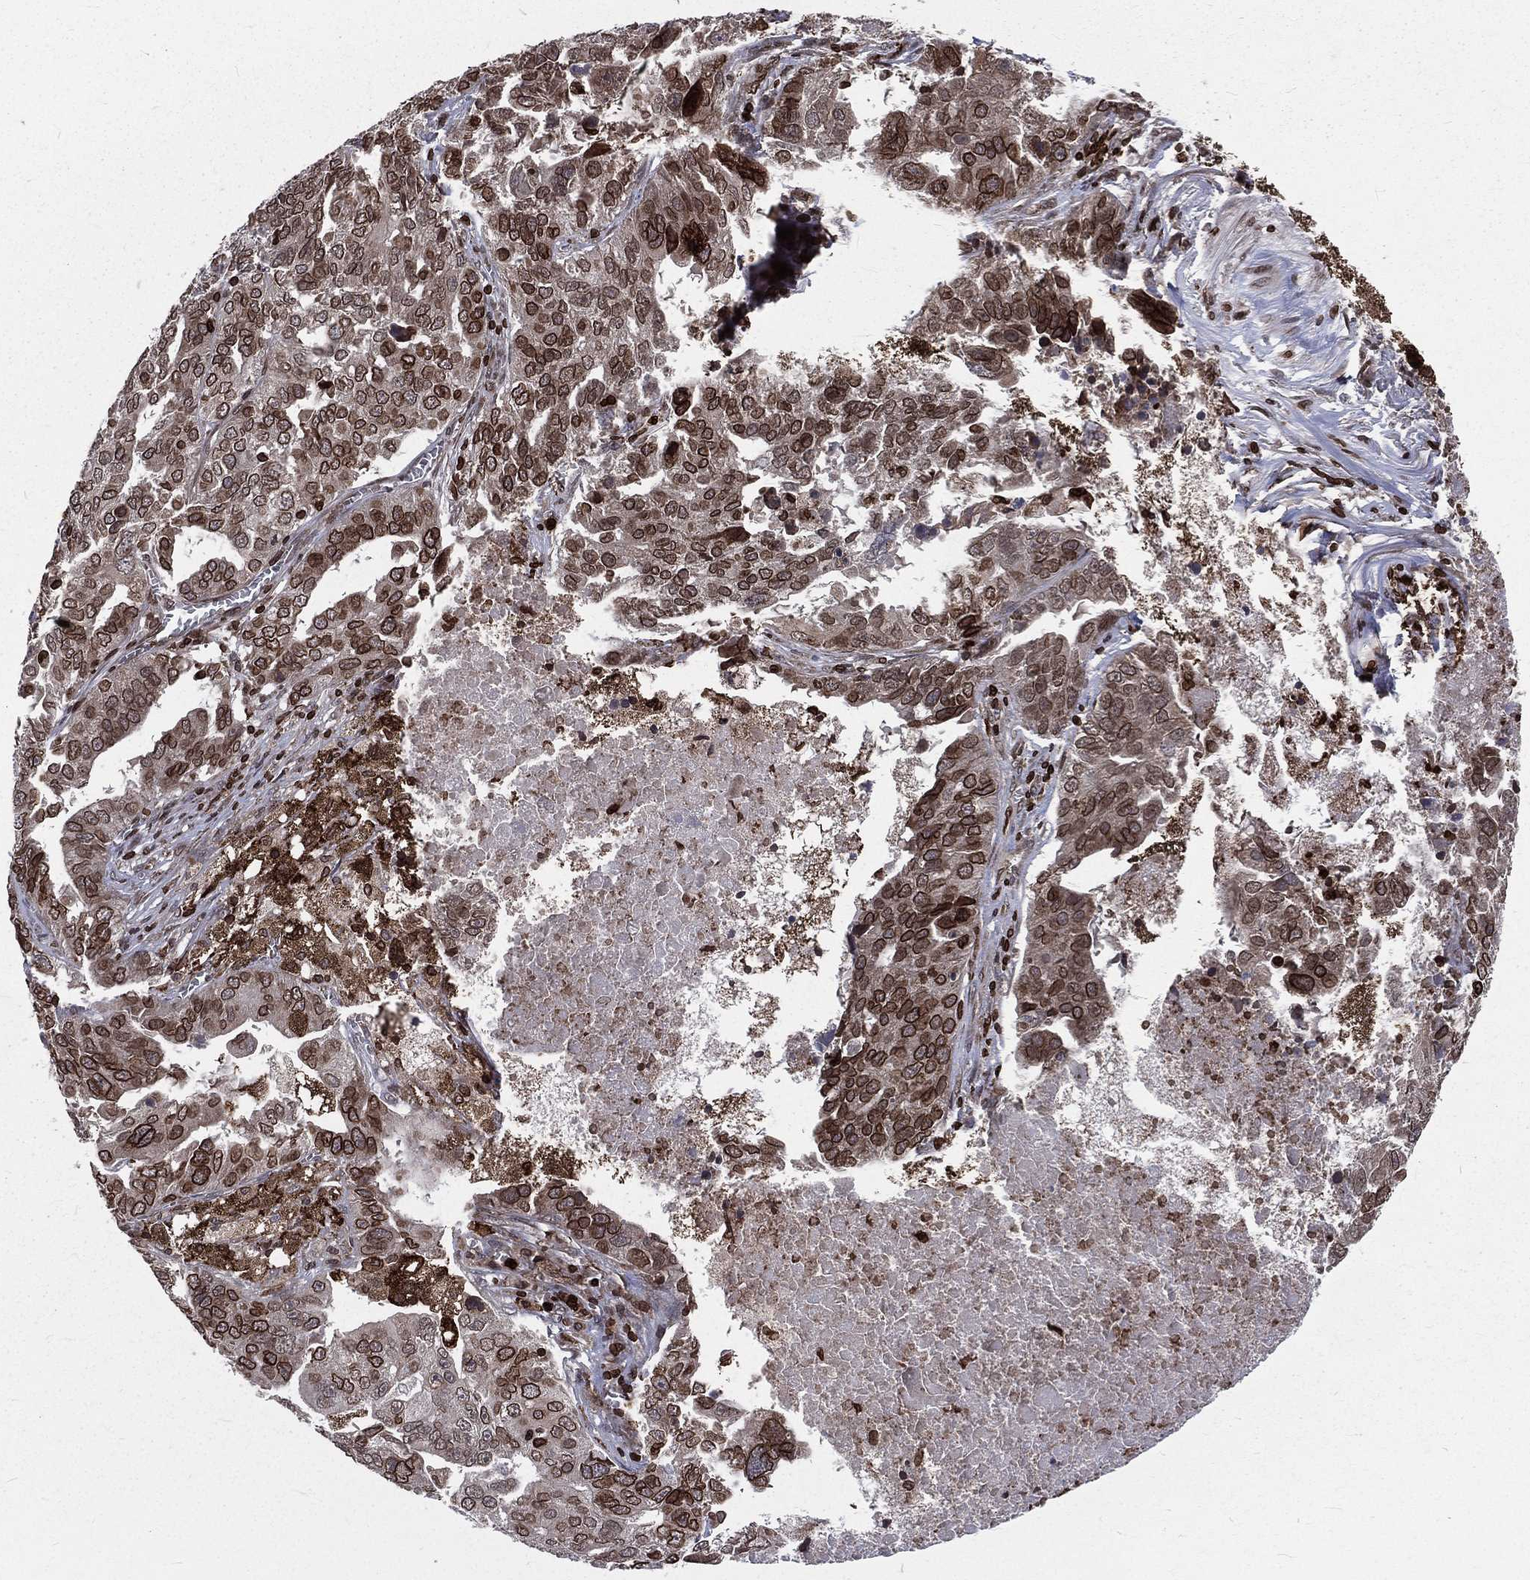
{"staining": {"intensity": "strong", "quantity": "25%-75%", "location": "cytoplasmic/membranous,nuclear"}, "tissue": "ovarian cancer", "cell_type": "Tumor cells", "image_type": "cancer", "snomed": [{"axis": "morphology", "description": "Carcinoma, endometroid"}, {"axis": "topography", "description": "Soft tissue"}, {"axis": "topography", "description": "Ovary"}], "caption": "A brown stain highlights strong cytoplasmic/membranous and nuclear staining of a protein in human ovarian cancer tumor cells.", "gene": "LBR", "patient": {"sex": "female", "age": 52}}